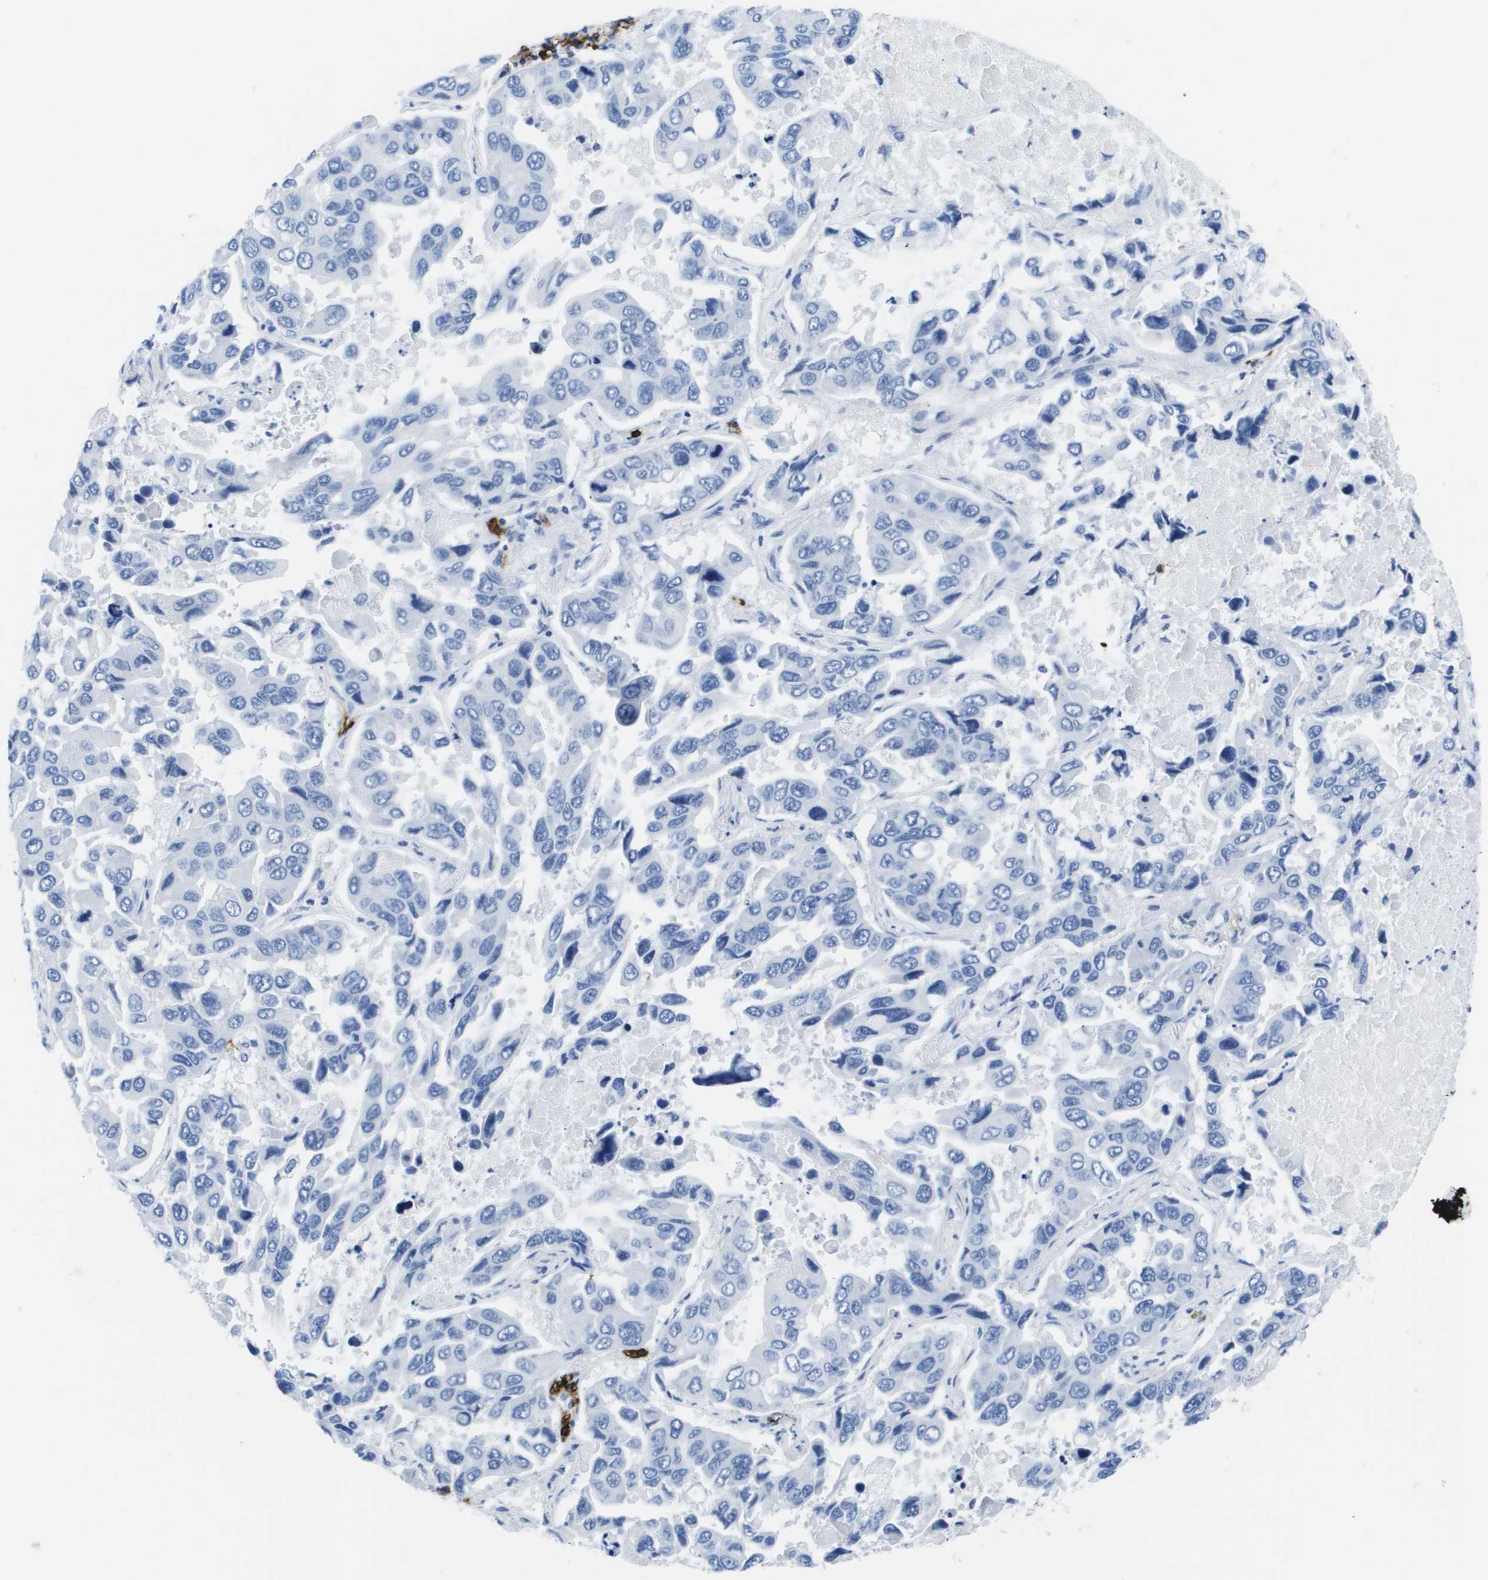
{"staining": {"intensity": "negative", "quantity": "none", "location": "none"}, "tissue": "lung cancer", "cell_type": "Tumor cells", "image_type": "cancer", "snomed": [{"axis": "morphology", "description": "Adenocarcinoma, NOS"}, {"axis": "topography", "description": "Lung"}], "caption": "Immunohistochemistry of lung cancer (adenocarcinoma) displays no staining in tumor cells.", "gene": "MS4A1", "patient": {"sex": "male", "age": 64}}